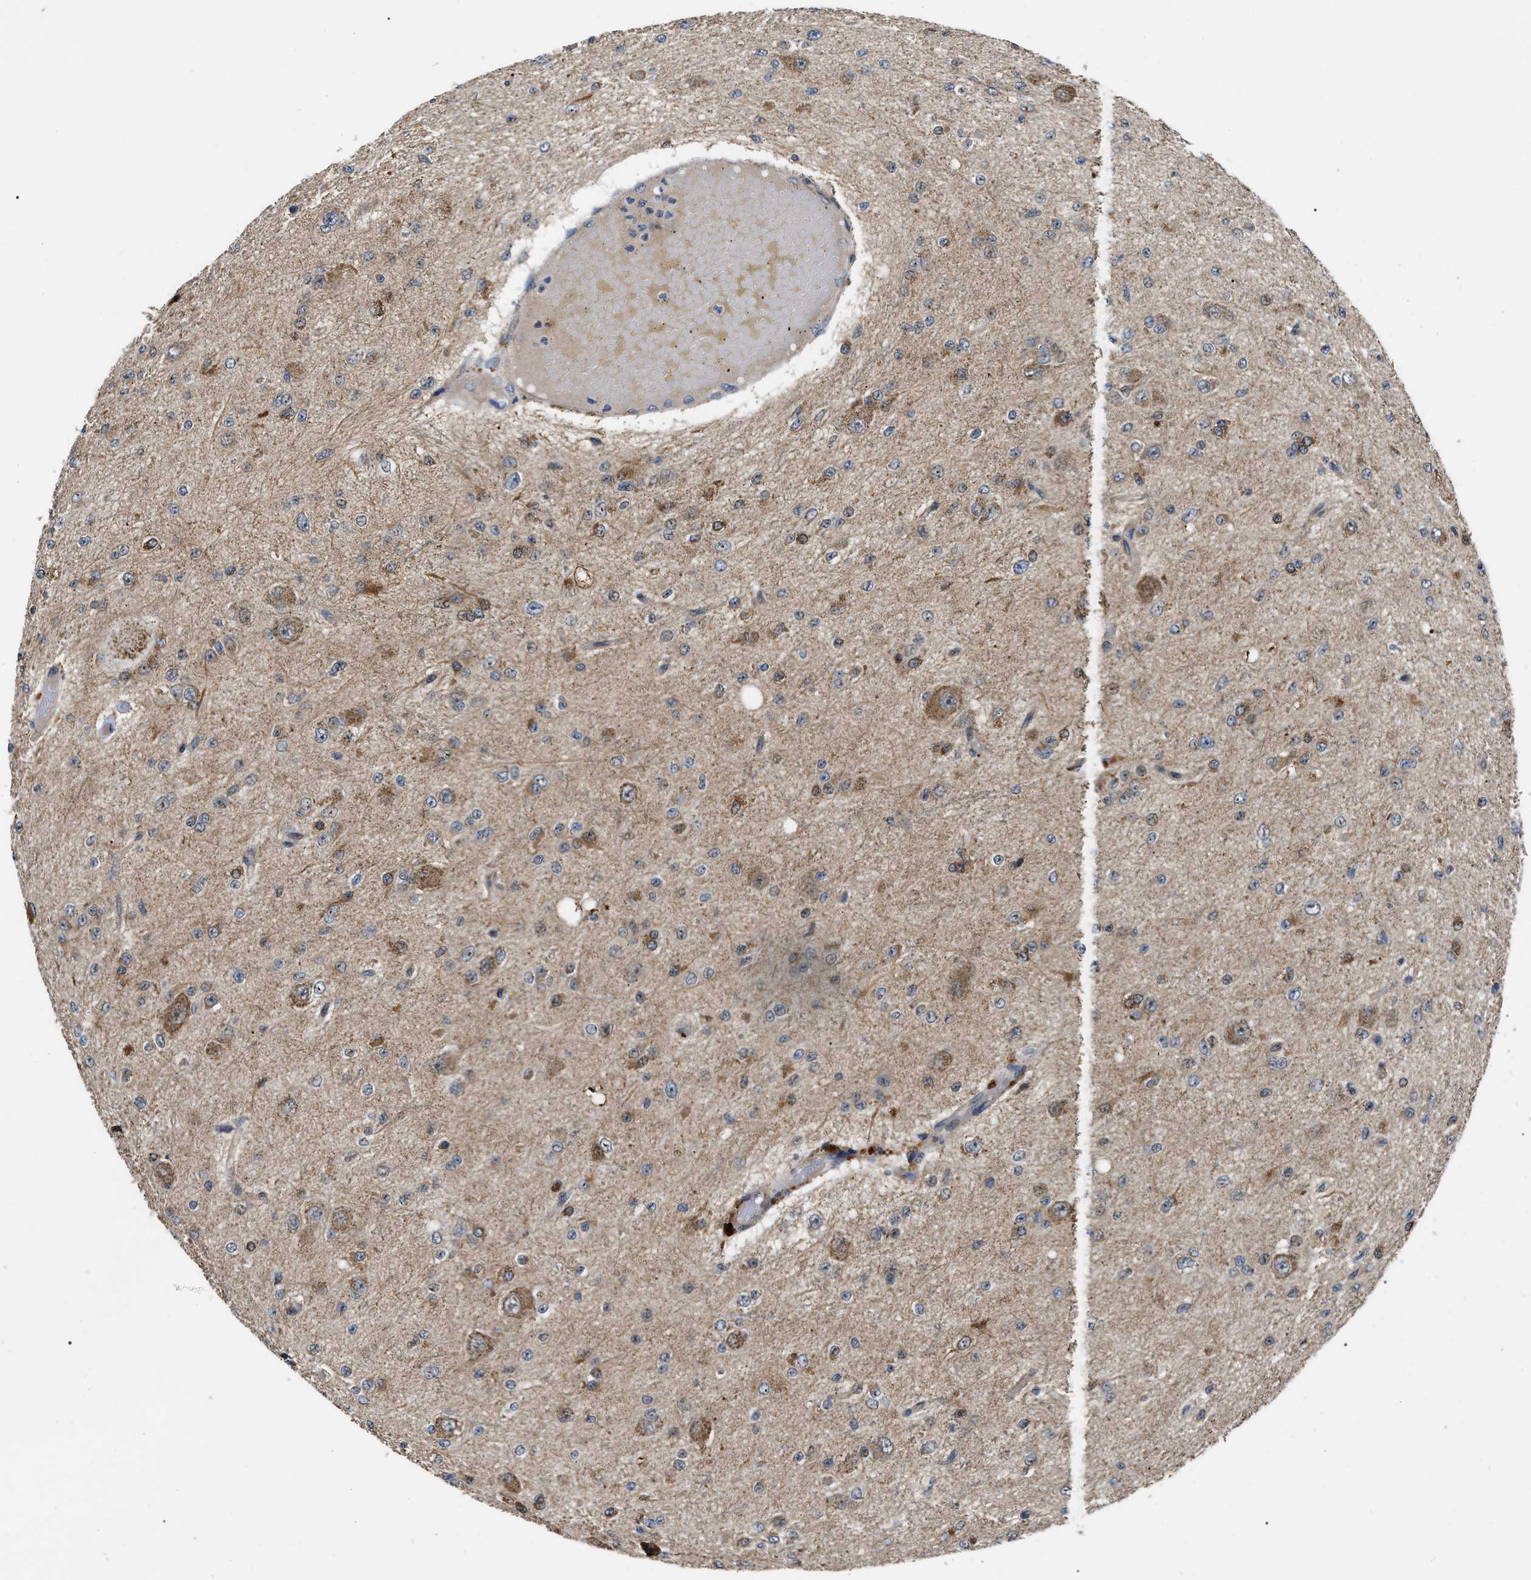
{"staining": {"intensity": "moderate", "quantity": "25%-75%", "location": "cytoplasmic/membranous"}, "tissue": "glioma", "cell_type": "Tumor cells", "image_type": "cancer", "snomed": [{"axis": "morphology", "description": "Glioma, malignant, High grade"}, {"axis": "topography", "description": "pancreas cauda"}], "caption": "Immunohistochemistry (IHC) image of neoplastic tissue: human high-grade glioma (malignant) stained using IHC displays medium levels of moderate protein expression localized specifically in the cytoplasmic/membranous of tumor cells, appearing as a cytoplasmic/membranous brown color.", "gene": "PPWD1", "patient": {"sex": "male", "age": 60}}